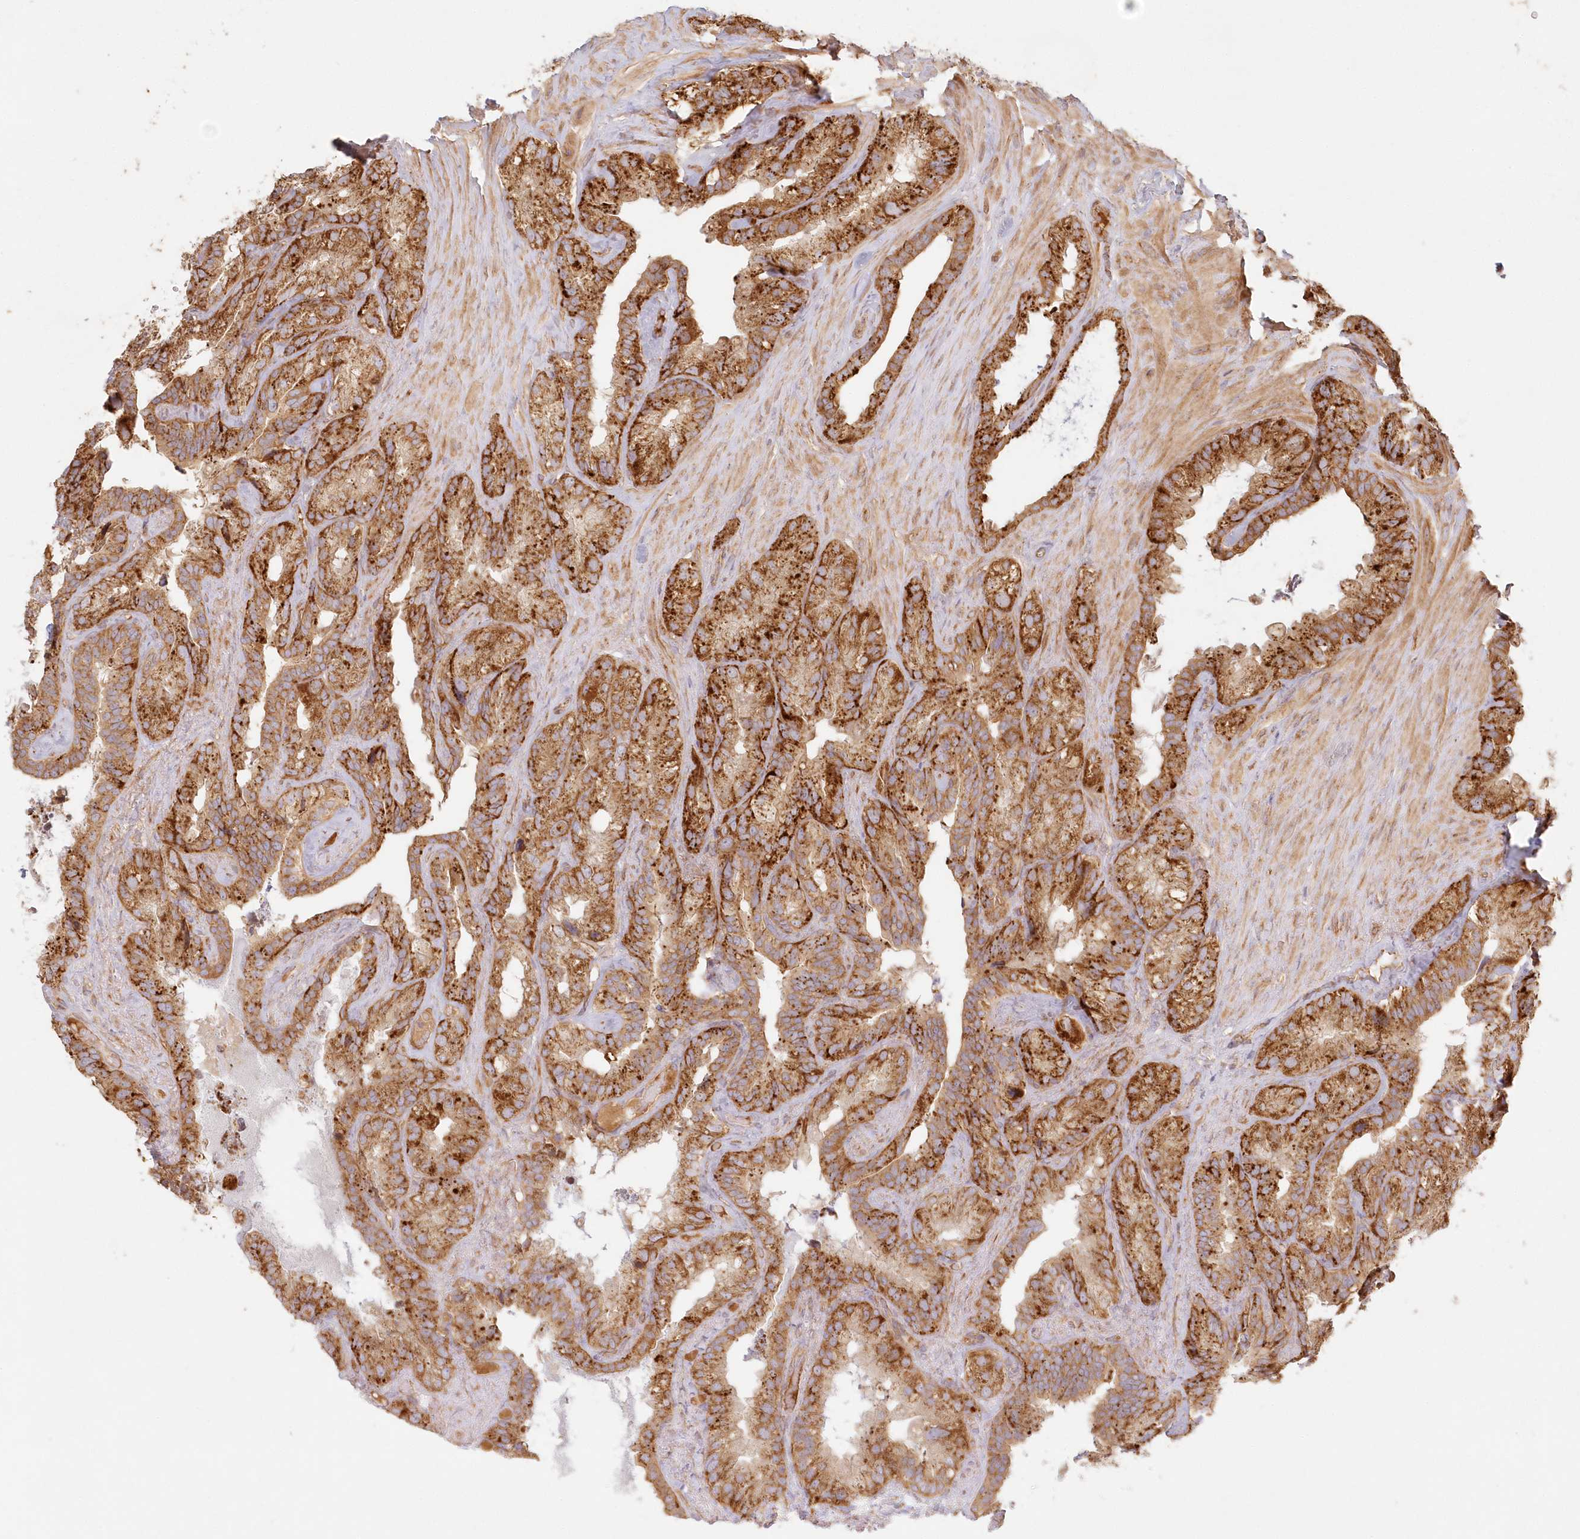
{"staining": {"intensity": "strong", "quantity": ">75%", "location": "cytoplasmic/membranous"}, "tissue": "seminal vesicle", "cell_type": "Glandular cells", "image_type": "normal", "snomed": [{"axis": "morphology", "description": "Normal tissue, NOS"}, {"axis": "topography", "description": "Prostate"}, {"axis": "topography", "description": "Seminal veicle"}], "caption": "Normal seminal vesicle was stained to show a protein in brown. There is high levels of strong cytoplasmic/membranous staining in about >75% of glandular cells. (DAB = brown stain, brightfield microscopy at high magnification).", "gene": "KIAA0232", "patient": {"sex": "male", "age": 68}}